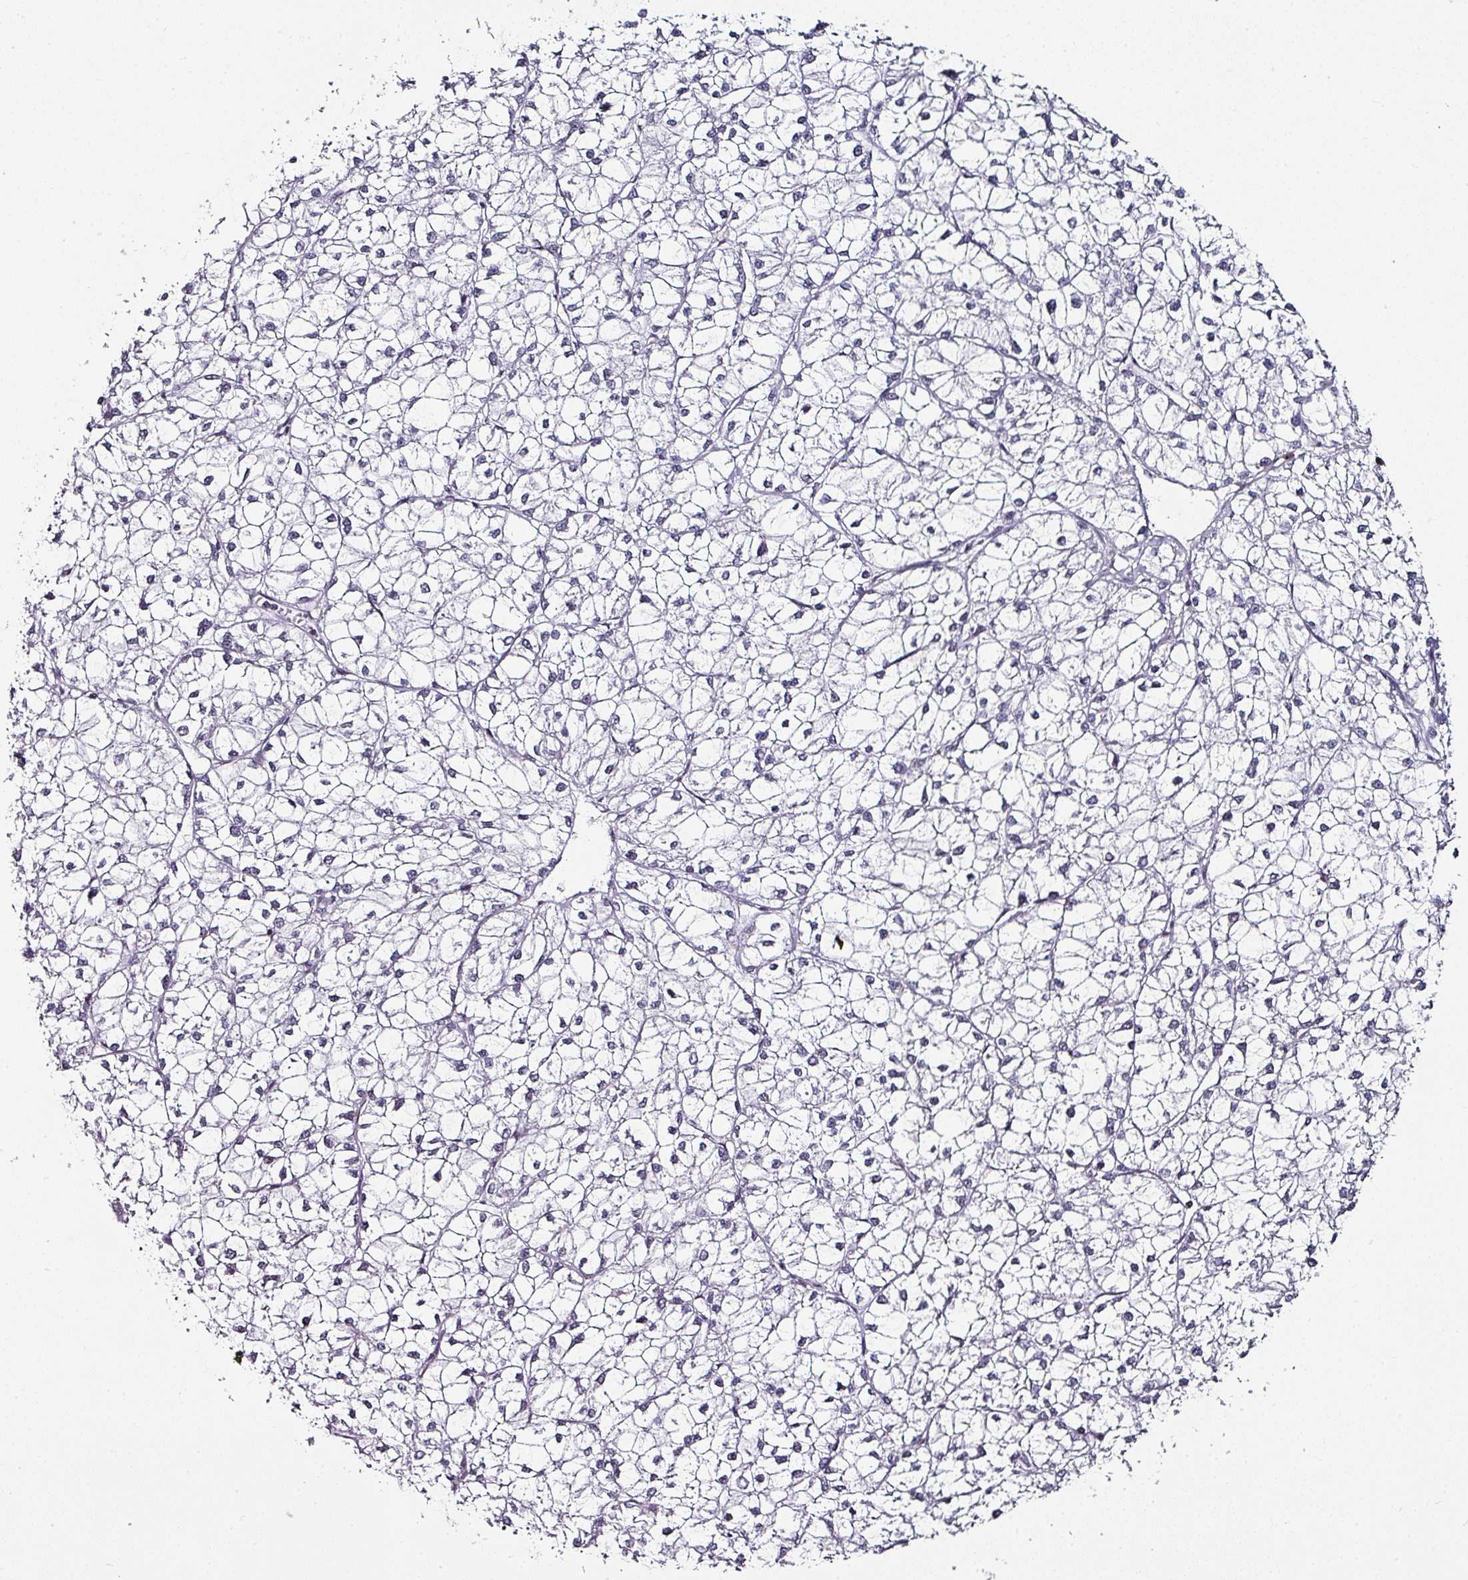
{"staining": {"intensity": "negative", "quantity": "none", "location": "none"}, "tissue": "liver cancer", "cell_type": "Tumor cells", "image_type": "cancer", "snomed": [{"axis": "morphology", "description": "Carcinoma, Hepatocellular, NOS"}, {"axis": "topography", "description": "Liver"}], "caption": "High magnification brightfield microscopy of hepatocellular carcinoma (liver) stained with DAB (3,3'-diaminobenzidine) (brown) and counterstained with hematoxylin (blue): tumor cells show no significant expression.", "gene": "NACC2", "patient": {"sex": "female", "age": 43}}